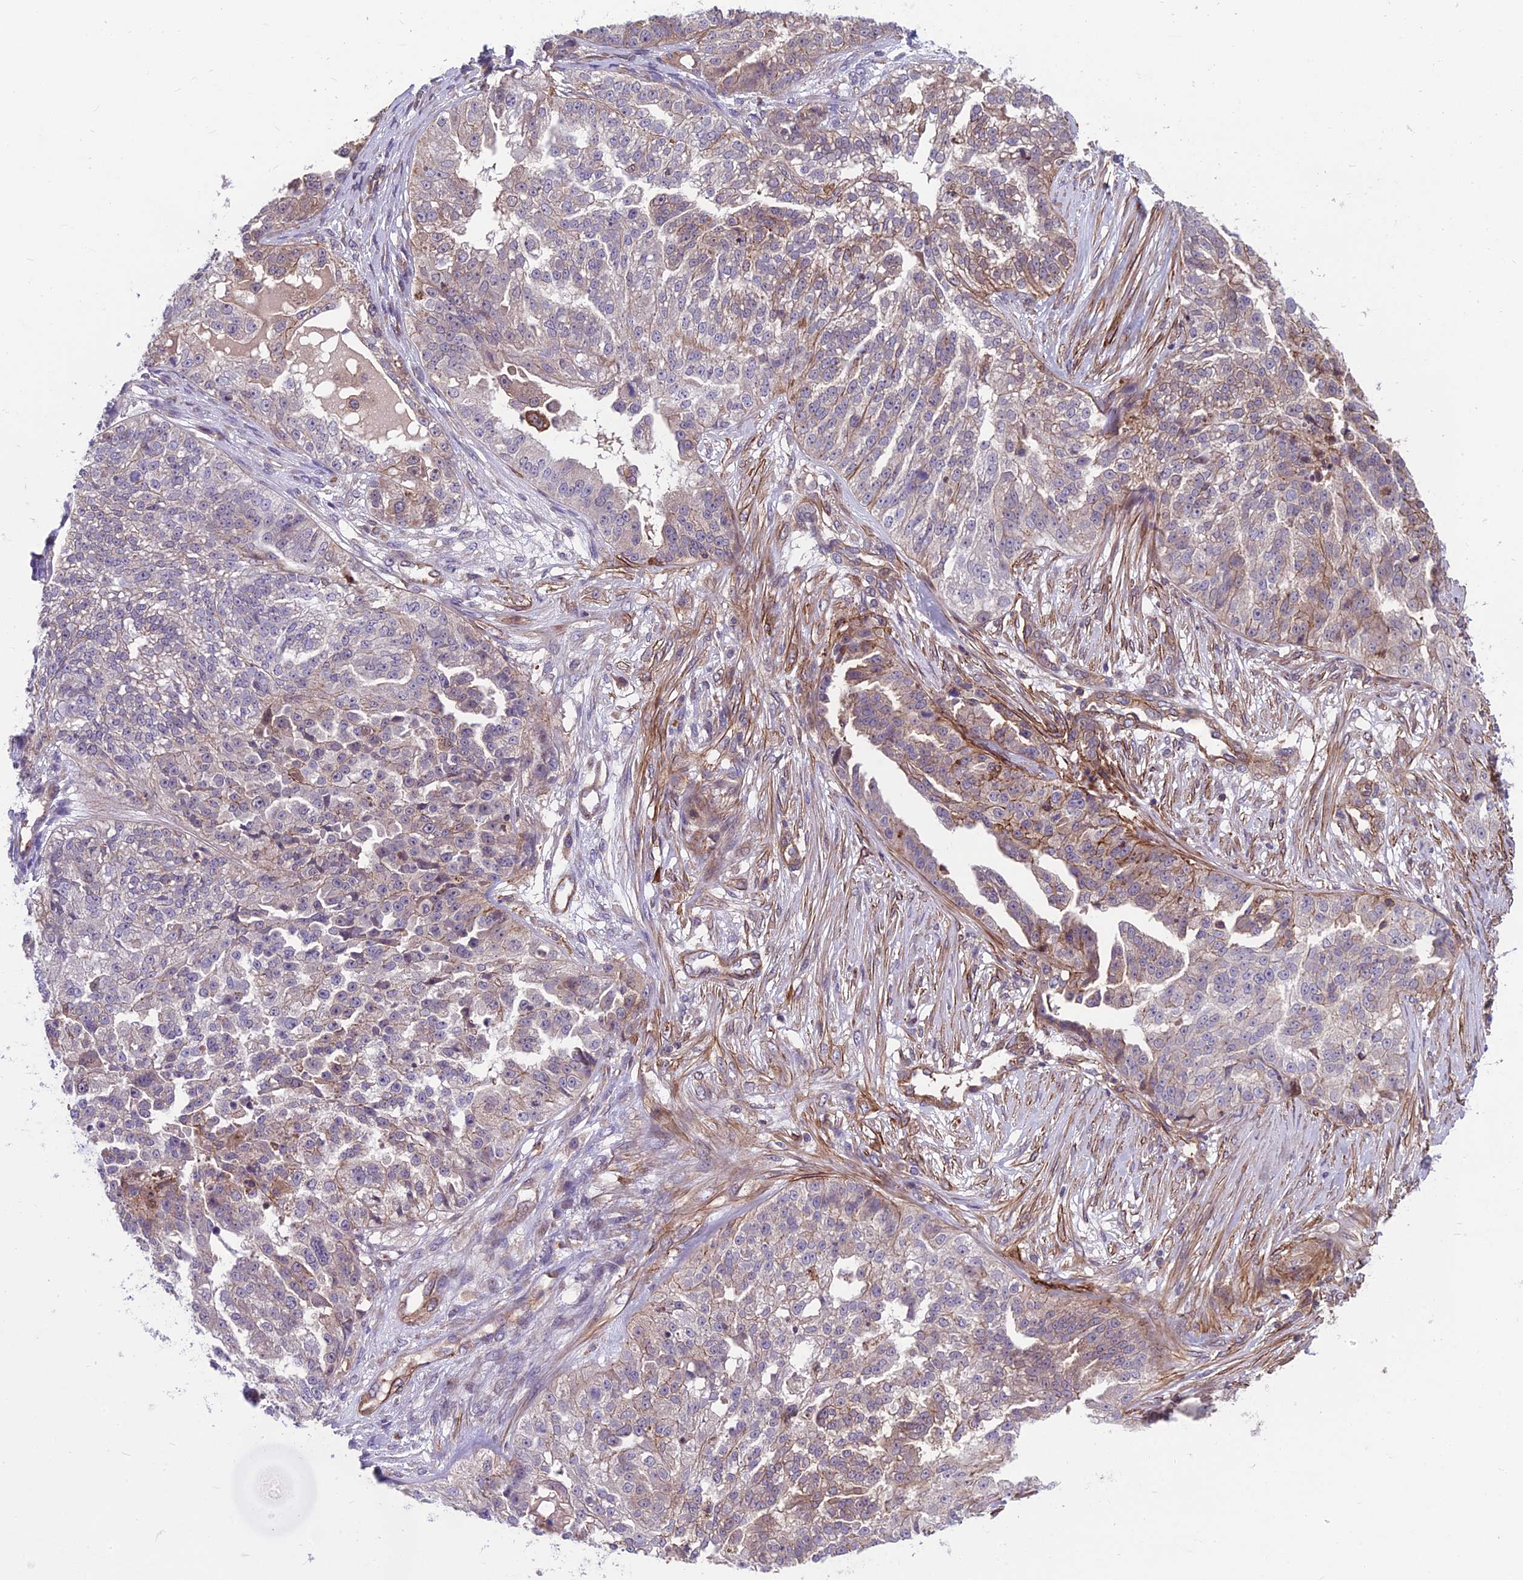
{"staining": {"intensity": "weak", "quantity": "25%-75%", "location": "cytoplasmic/membranous"}, "tissue": "ovarian cancer", "cell_type": "Tumor cells", "image_type": "cancer", "snomed": [{"axis": "morphology", "description": "Cystadenocarcinoma, serous, NOS"}, {"axis": "topography", "description": "Ovary"}], "caption": "Protein analysis of ovarian cancer tissue reveals weak cytoplasmic/membranous expression in approximately 25%-75% of tumor cells.", "gene": "RTN4RL1", "patient": {"sex": "female", "age": 58}}